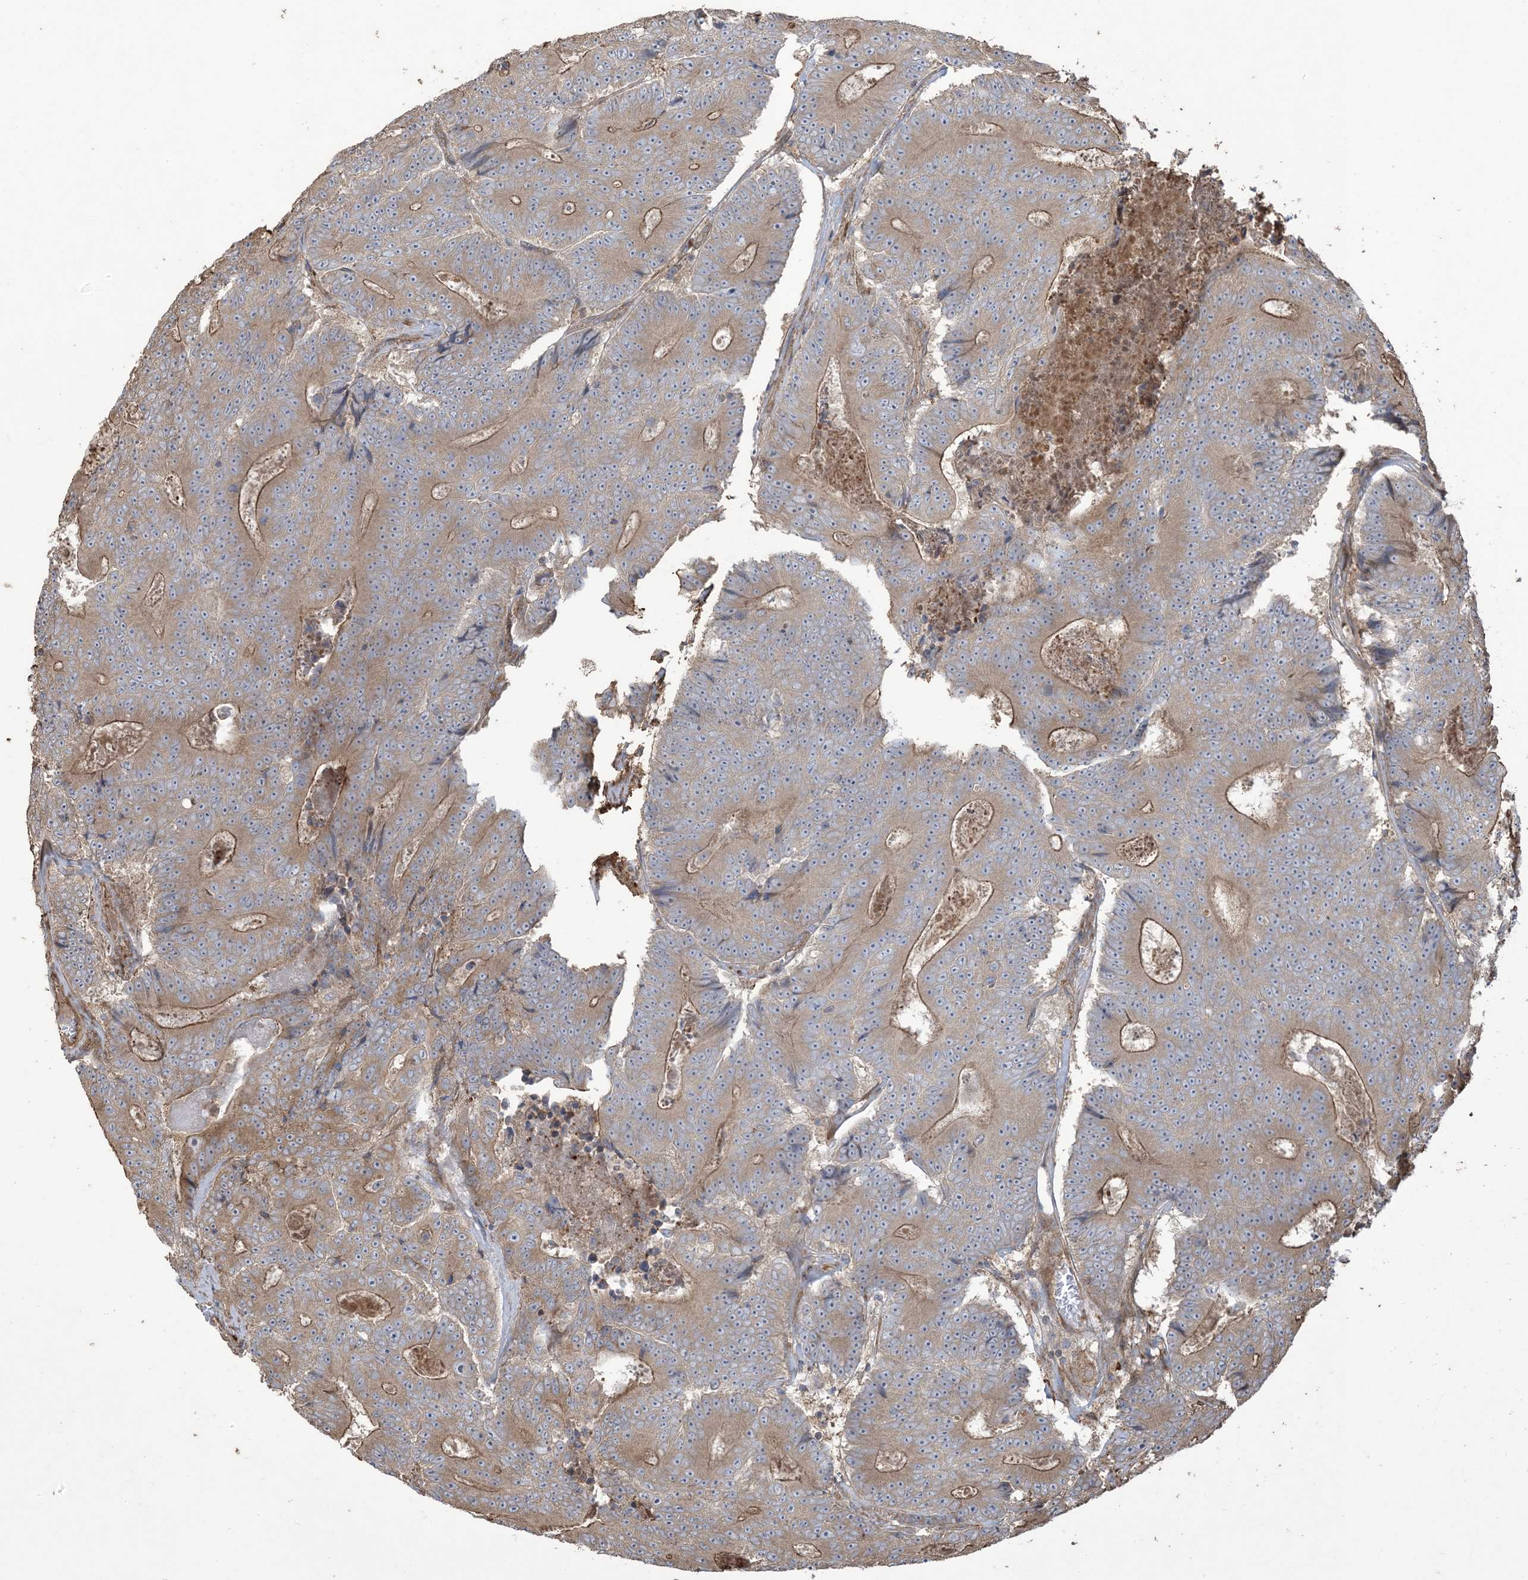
{"staining": {"intensity": "moderate", "quantity": "25%-75%", "location": "cytoplasmic/membranous"}, "tissue": "colorectal cancer", "cell_type": "Tumor cells", "image_type": "cancer", "snomed": [{"axis": "morphology", "description": "Adenocarcinoma, NOS"}, {"axis": "topography", "description": "Colon"}], "caption": "Immunohistochemical staining of human colorectal adenocarcinoma exhibits medium levels of moderate cytoplasmic/membranous staining in approximately 25%-75% of tumor cells.", "gene": "KLHL18", "patient": {"sex": "male", "age": 83}}